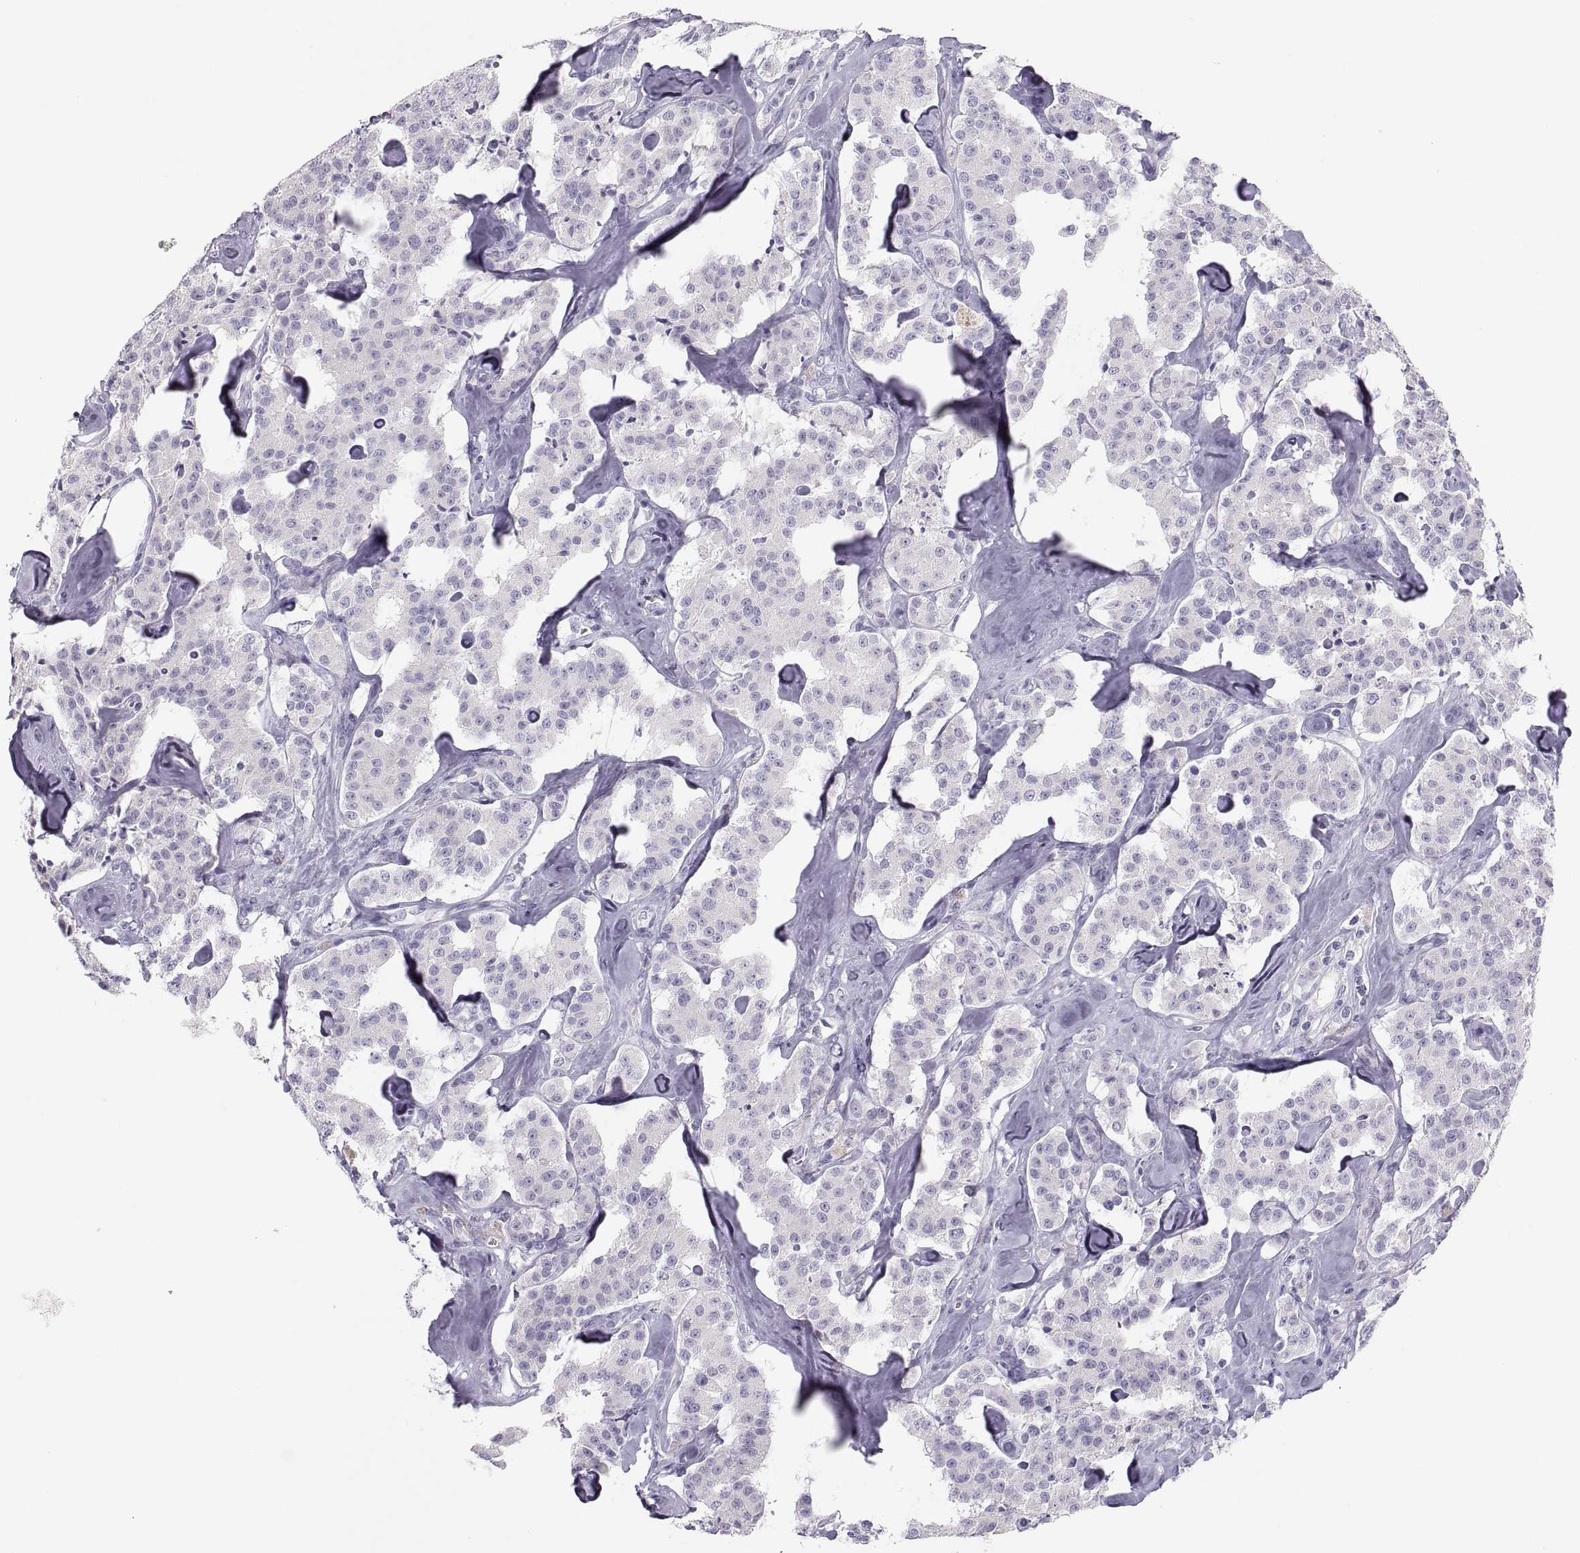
{"staining": {"intensity": "negative", "quantity": "none", "location": "none"}, "tissue": "carcinoid", "cell_type": "Tumor cells", "image_type": "cancer", "snomed": [{"axis": "morphology", "description": "Carcinoid, malignant, NOS"}, {"axis": "topography", "description": "Pancreas"}], "caption": "Carcinoid was stained to show a protein in brown. There is no significant staining in tumor cells.", "gene": "MAGEB2", "patient": {"sex": "male", "age": 41}}